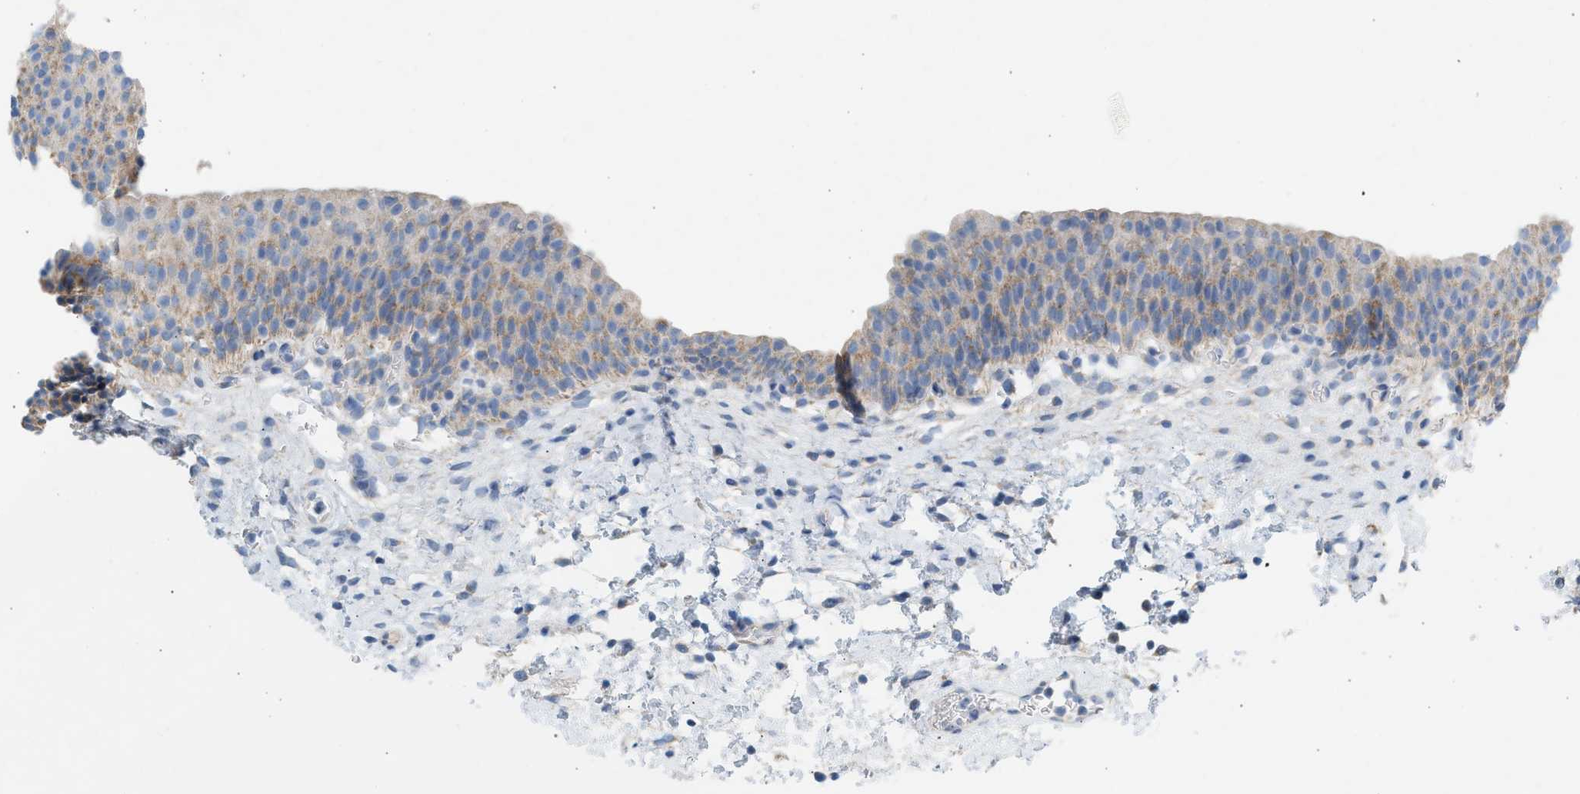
{"staining": {"intensity": "moderate", "quantity": "25%-75%", "location": "cytoplasmic/membranous"}, "tissue": "urinary bladder", "cell_type": "Urothelial cells", "image_type": "normal", "snomed": [{"axis": "morphology", "description": "Normal tissue, NOS"}, {"axis": "topography", "description": "Urinary bladder"}], "caption": "Urinary bladder stained with DAB immunohistochemistry exhibits medium levels of moderate cytoplasmic/membranous staining in approximately 25%-75% of urothelial cells.", "gene": "NDUFS8", "patient": {"sex": "male", "age": 37}}